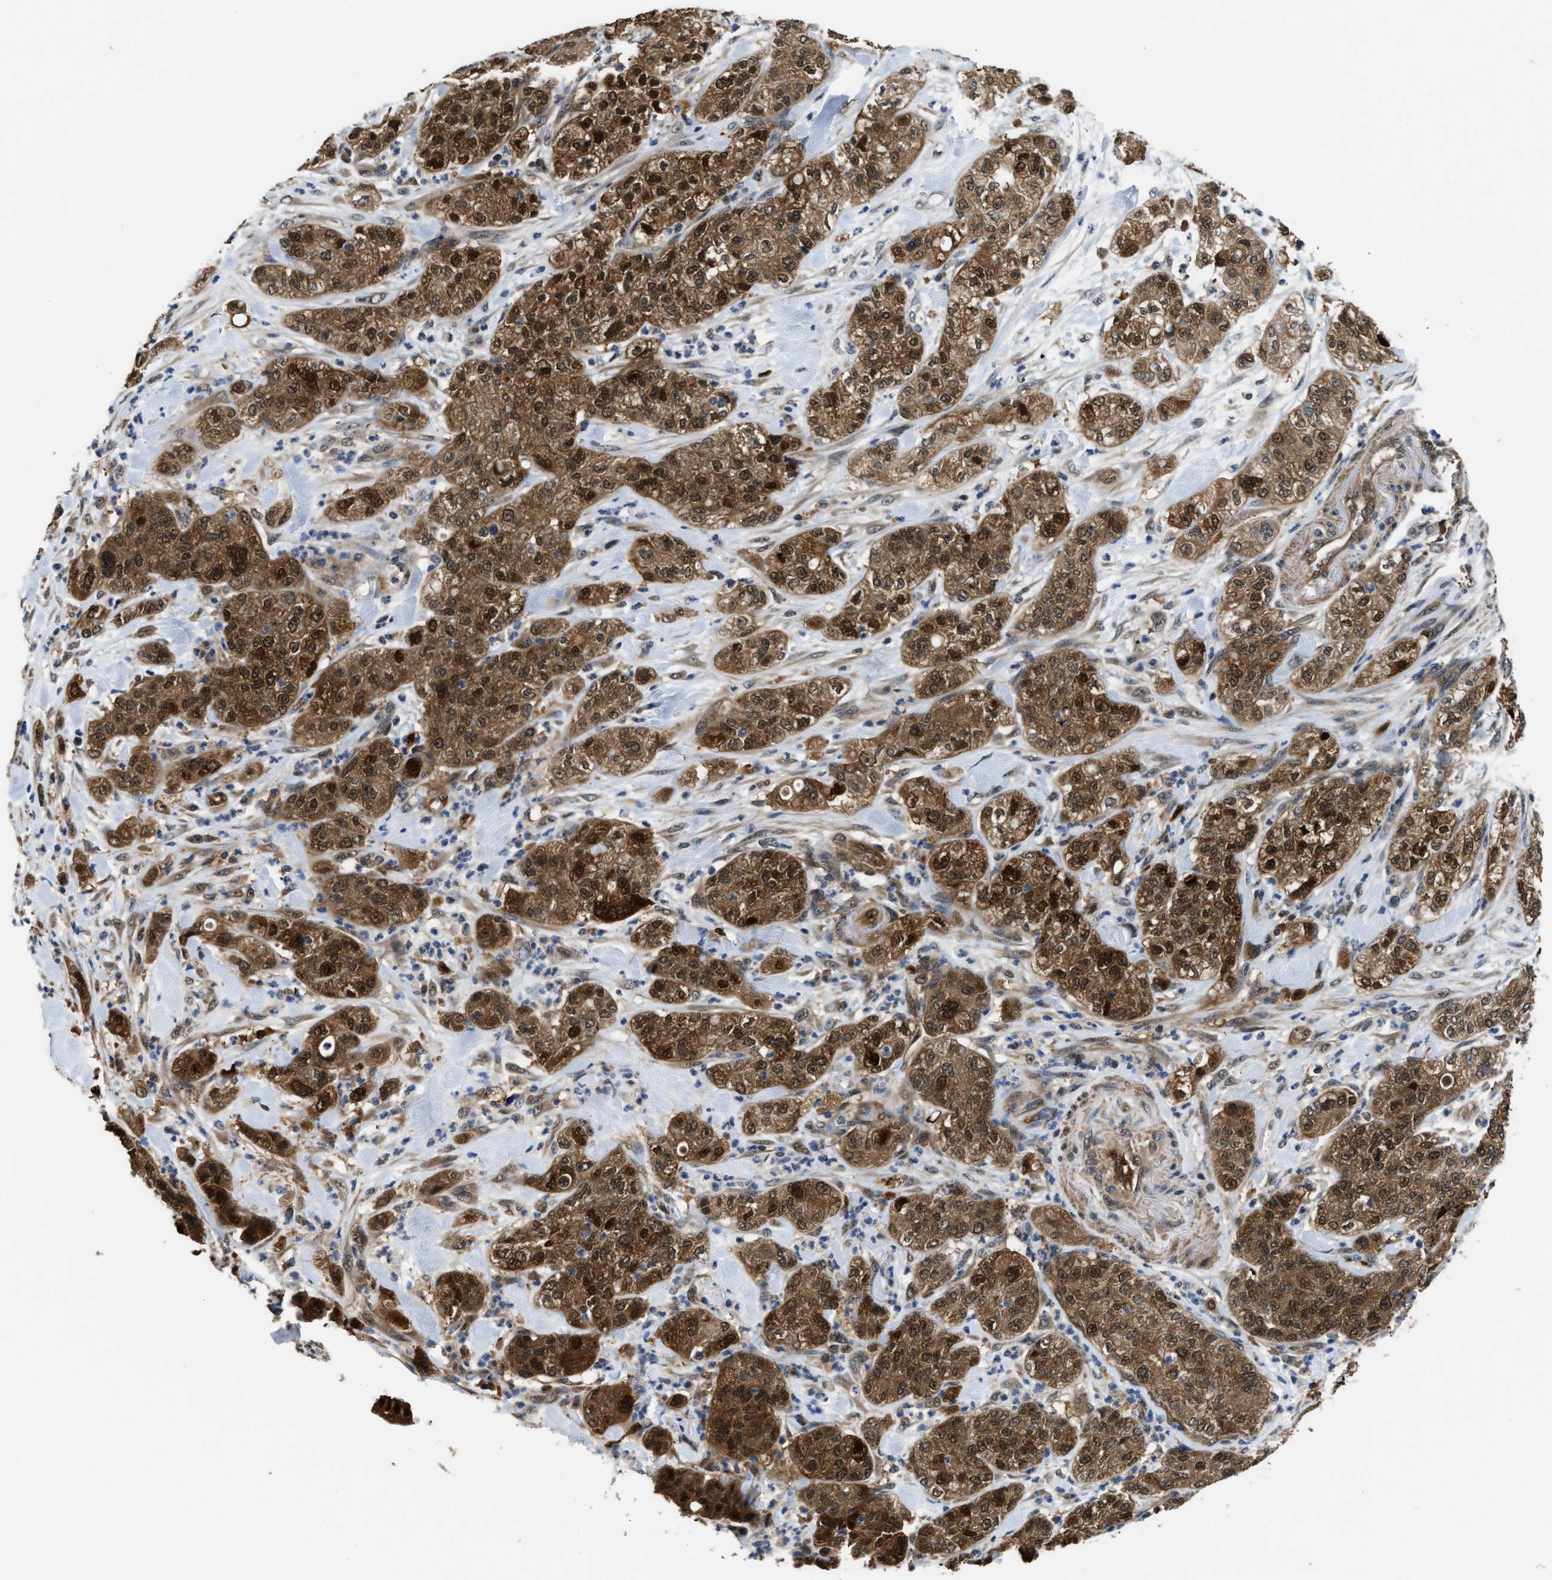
{"staining": {"intensity": "moderate", "quantity": ">75%", "location": "cytoplasmic/membranous,nuclear"}, "tissue": "pancreatic cancer", "cell_type": "Tumor cells", "image_type": "cancer", "snomed": [{"axis": "morphology", "description": "Adenocarcinoma, NOS"}, {"axis": "topography", "description": "Pancreas"}], "caption": "There is medium levels of moderate cytoplasmic/membranous and nuclear expression in tumor cells of adenocarcinoma (pancreatic), as demonstrated by immunohistochemical staining (brown color).", "gene": "PPA1", "patient": {"sex": "female", "age": 78}}